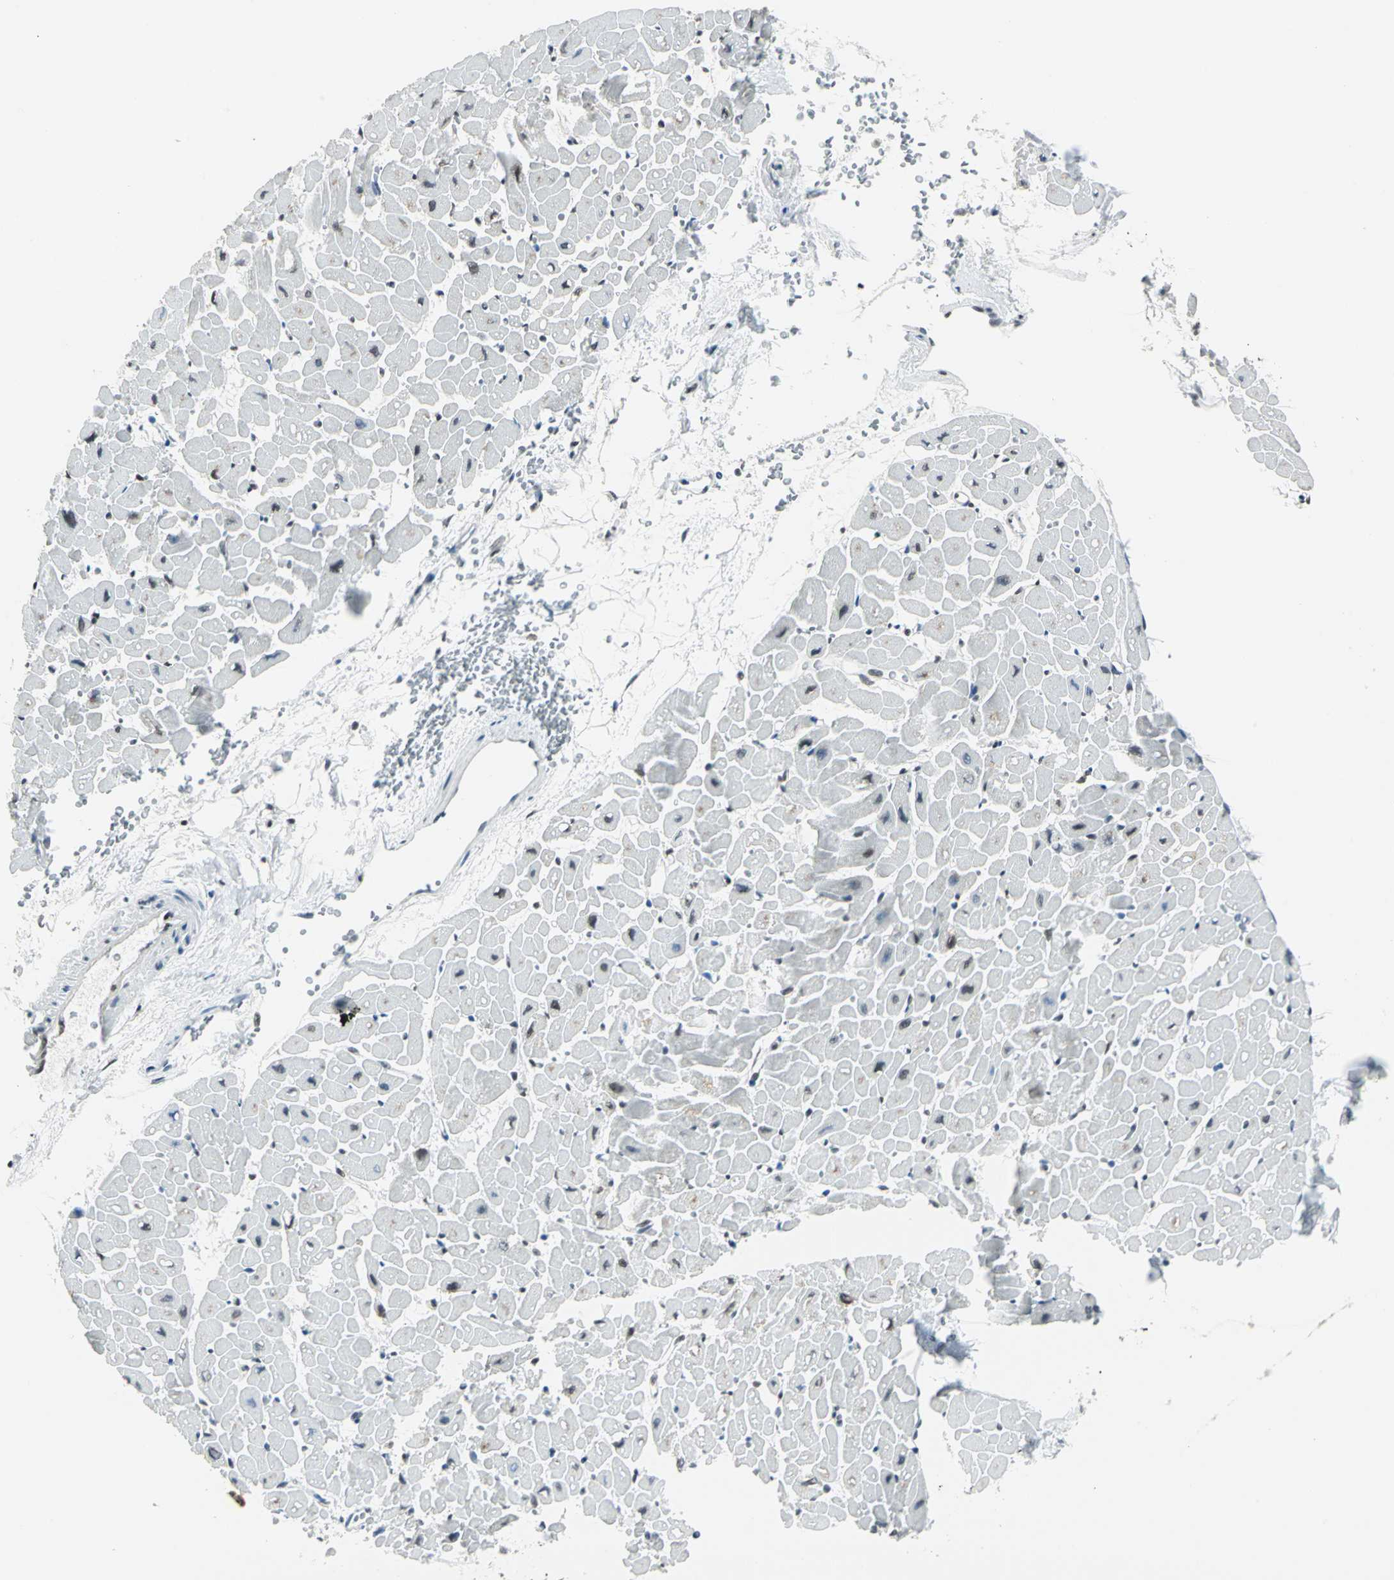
{"staining": {"intensity": "moderate", "quantity": "<25%", "location": "nuclear"}, "tissue": "heart muscle", "cell_type": "Cardiomyocytes", "image_type": "normal", "snomed": [{"axis": "morphology", "description": "Normal tissue, NOS"}, {"axis": "topography", "description": "Heart"}], "caption": "A micrograph of heart muscle stained for a protein displays moderate nuclear brown staining in cardiomyocytes. Nuclei are stained in blue.", "gene": "ADNP", "patient": {"sex": "male", "age": 45}}